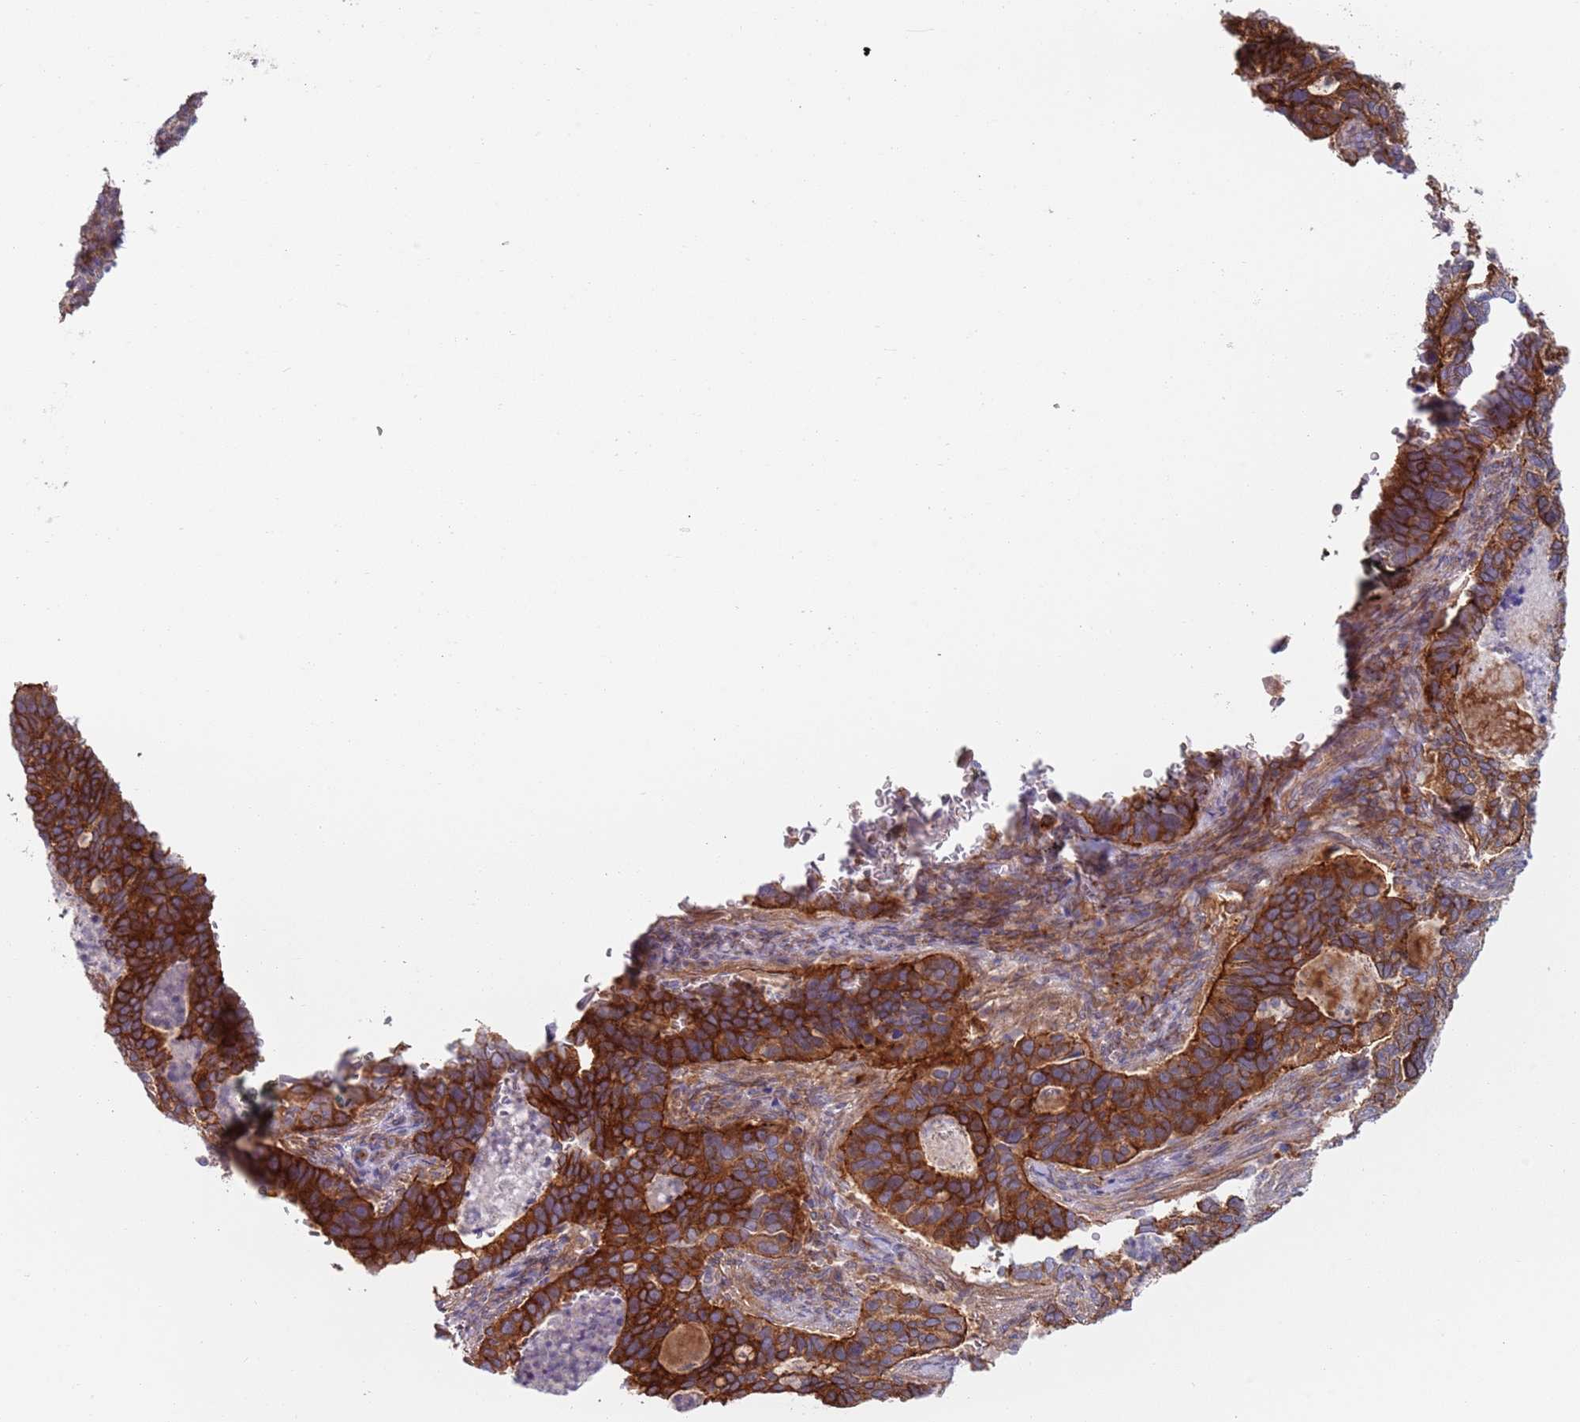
{"staining": {"intensity": "strong", "quantity": ">75%", "location": "cytoplasmic/membranous"}, "tissue": "cervical cancer", "cell_type": "Tumor cells", "image_type": "cancer", "snomed": [{"axis": "morphology", "description": "Squamous cell carcinoma, NOS"}, {"axis": "topography", "description": "Cervix"}], "caption": "This is a micrograph of immunohistochemistry (IHC) staining of squamous cell carcinoma (cervical), which shows strong positivity in the cytoplasmic/membranous of tumor cells.", "gene": "APPL2", "patient": {"sex": "female", "age": 38}}